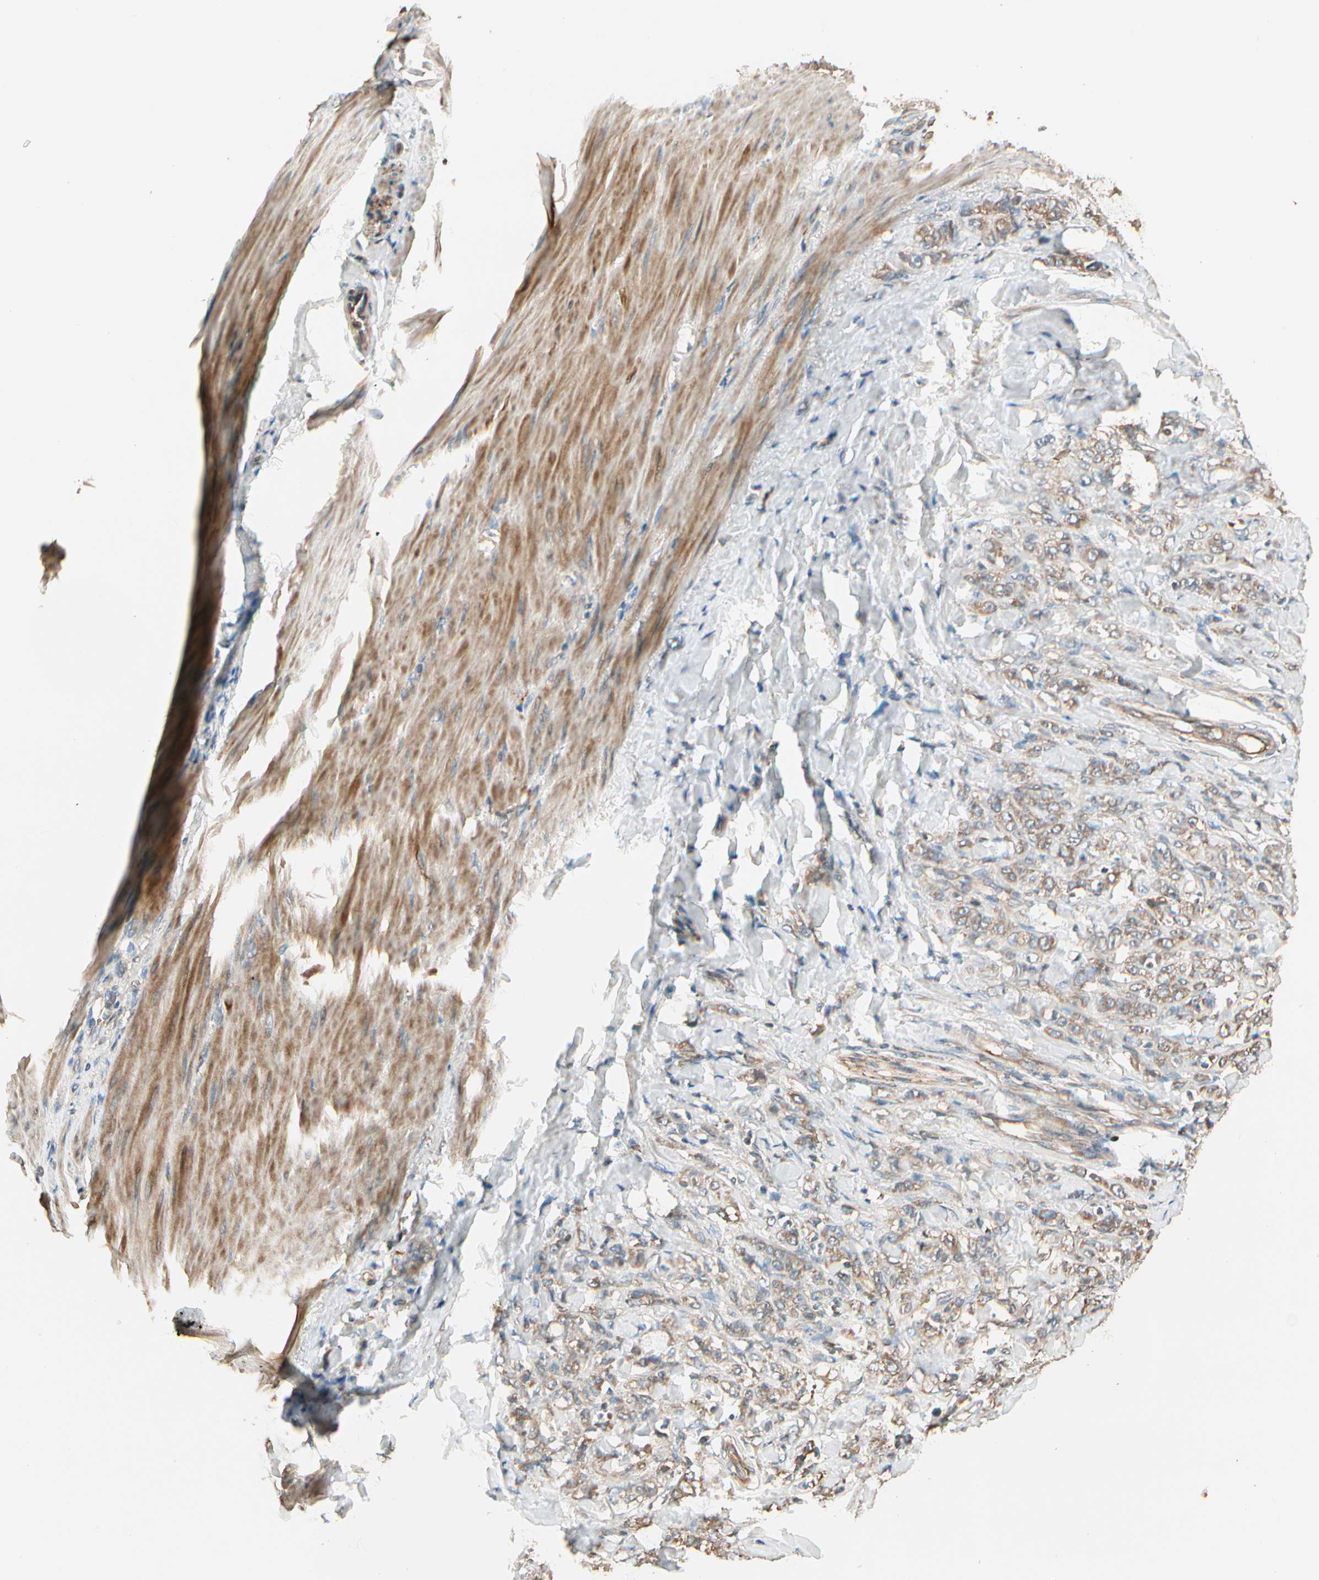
{"staining": {"intensity": "weak", "quantity": ">75%", "location": "cytoplasmic/membranous"}, "tissue": "stomach cancer", "cell_type": "Tumor cells", "image_type": "cancer", "snomed": [{"axis": "morphology", "description": "Adenocarcinoma, NOS"}, {"axis": "topography", "description": "Stomach"}], "caption": "IHC of stomach adenocarcinoma reveals low levels of weak cytoplasmic/membranous expression in about >75% of tumor cells.", "gene": "TNFRSF21", "patient": {"sex": "male", "age": 82}}